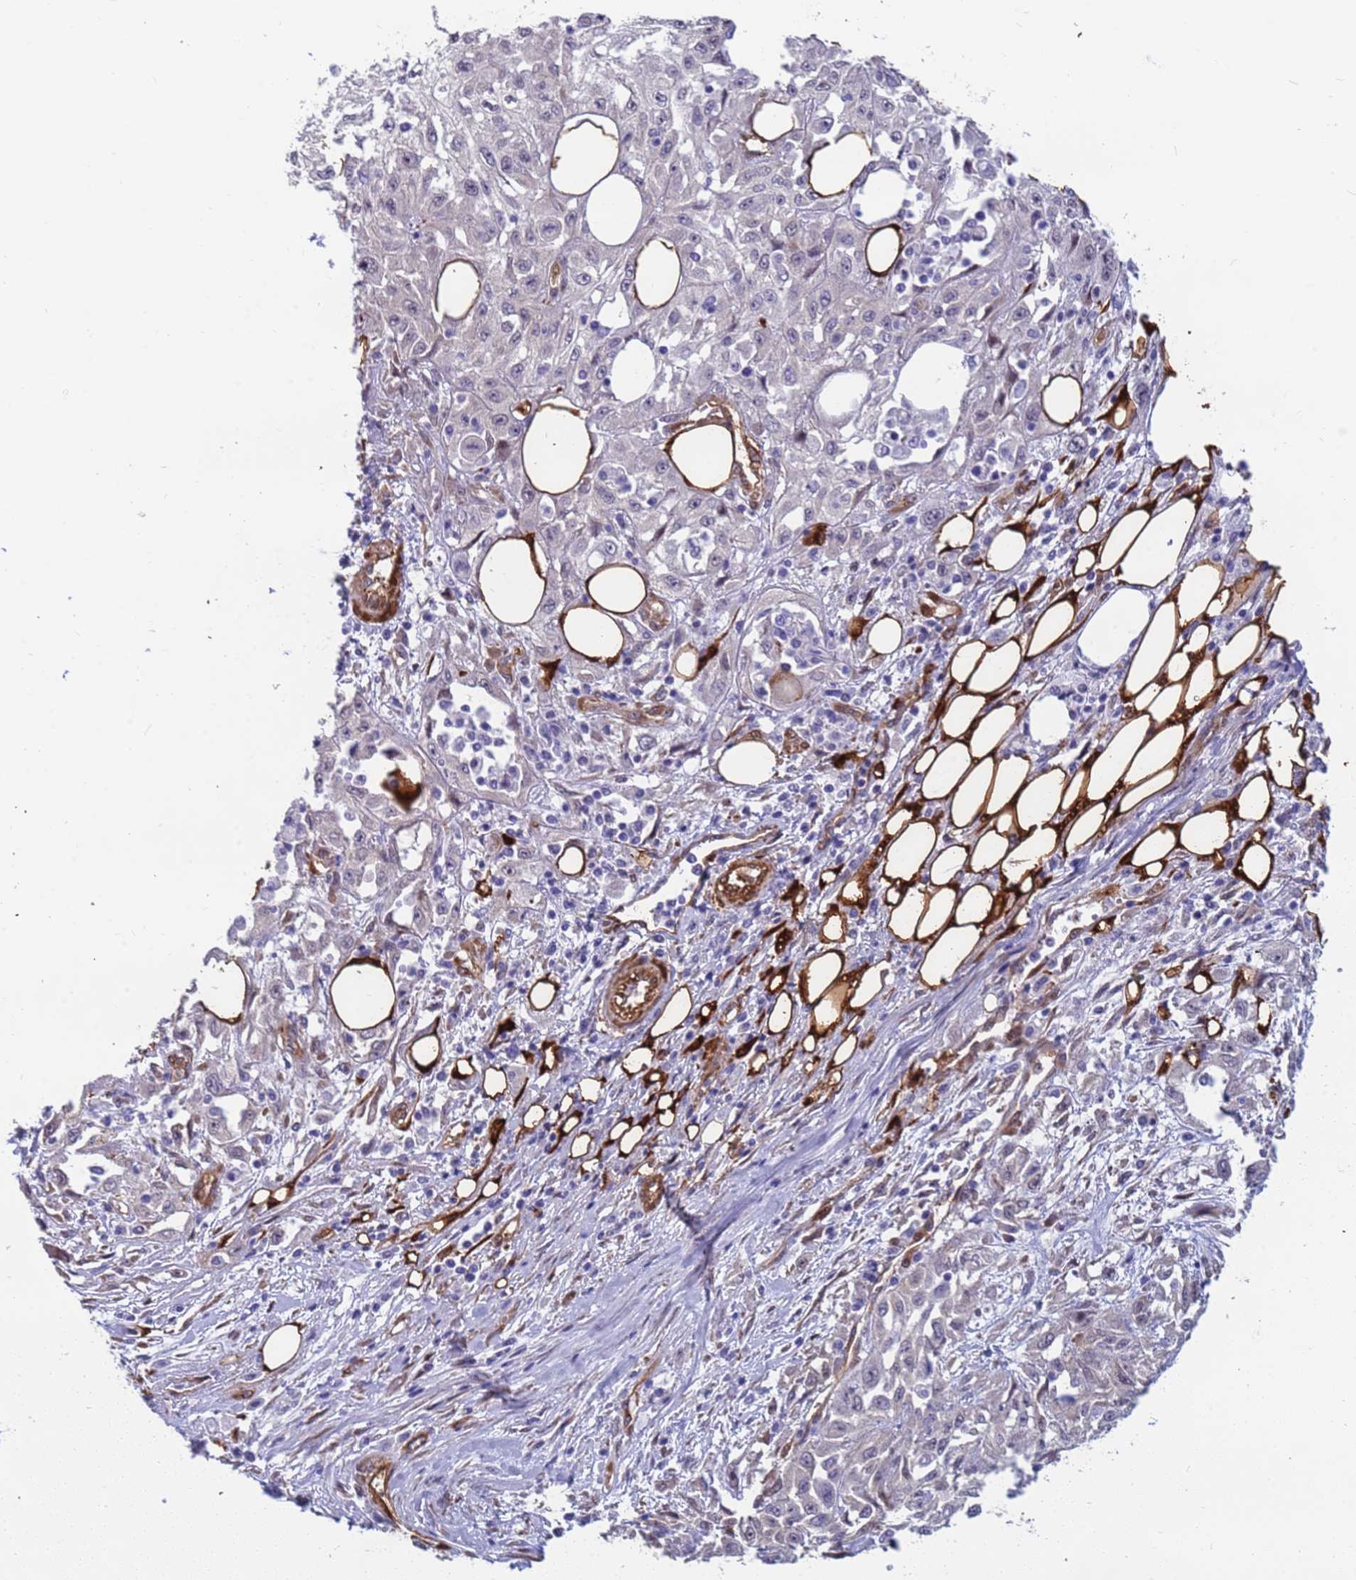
{"staining": {"intensity": "negative", "quantity": "none", "location": "none"}, "tissue": "skin cancer", "cell_type": "Tumor cells", "image_type": "cancer", "snomed": [{"axis": "morphology", "description": "Squamous cell carcinoma, NOS"}, {"axis": "morphology", "description": "Squamous cell carcinoma, metastatic, NOS"}, {"axis": "topography", "description": "Skin"}, {"axis": "topography", "description": "Lymph node"}], "caption": "Skin cancer (metastatic squamous cell carcinoma) was stained to show a protein in brown. There is no significant positivity in tumor cells. The staining was performed using DAB (3,3'-diaminobenzidine) to visualize the protein expression in brown, while the nuclei were stained in blue with hematoxylin (Magnification: 20x).", "gene": "EHD2", "patient": {"sex": "male", "age": 75}}